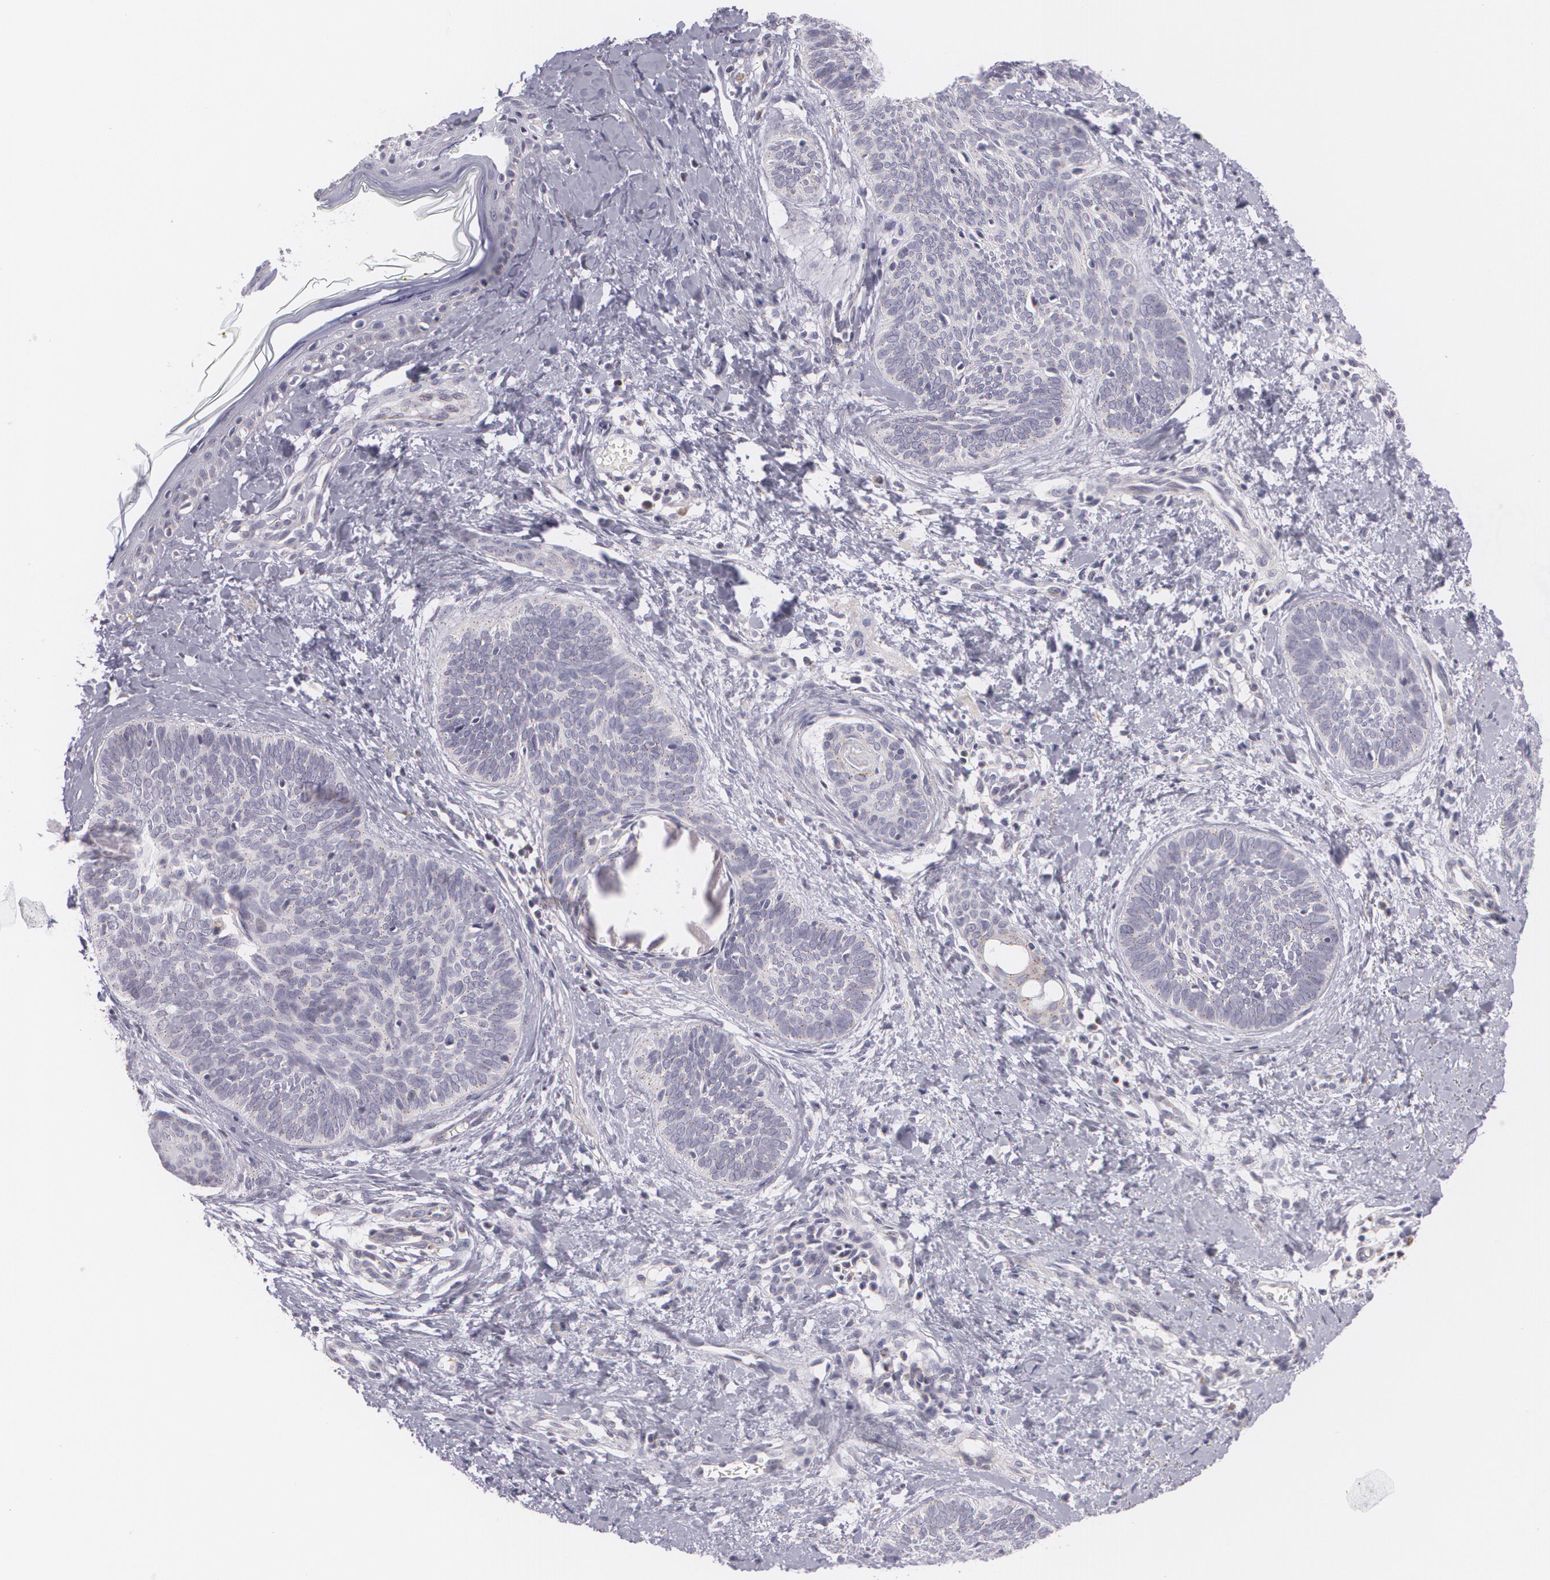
{"staining": {"intensity": "weak", "quantity": "25%-75%", "location": "cytoplasmic/membranous"}, "tissue": "skin cancer", "cell_type": "Tumor cells", "image_type": "cancer", "snomed": [{"axis": "morphology", "description": "Basal cell carcinoma"}, {"axis": "topography", "description": "Skin"}], "caption": "Protein expression analysis of human skin cancer reveals weak cytoplasmic/membranous staining in about 25%-75% of tumor cells. Nuclei are stained in blue.", "gene": "CILK1", "patient": {"sex": "female", "age": 81}}